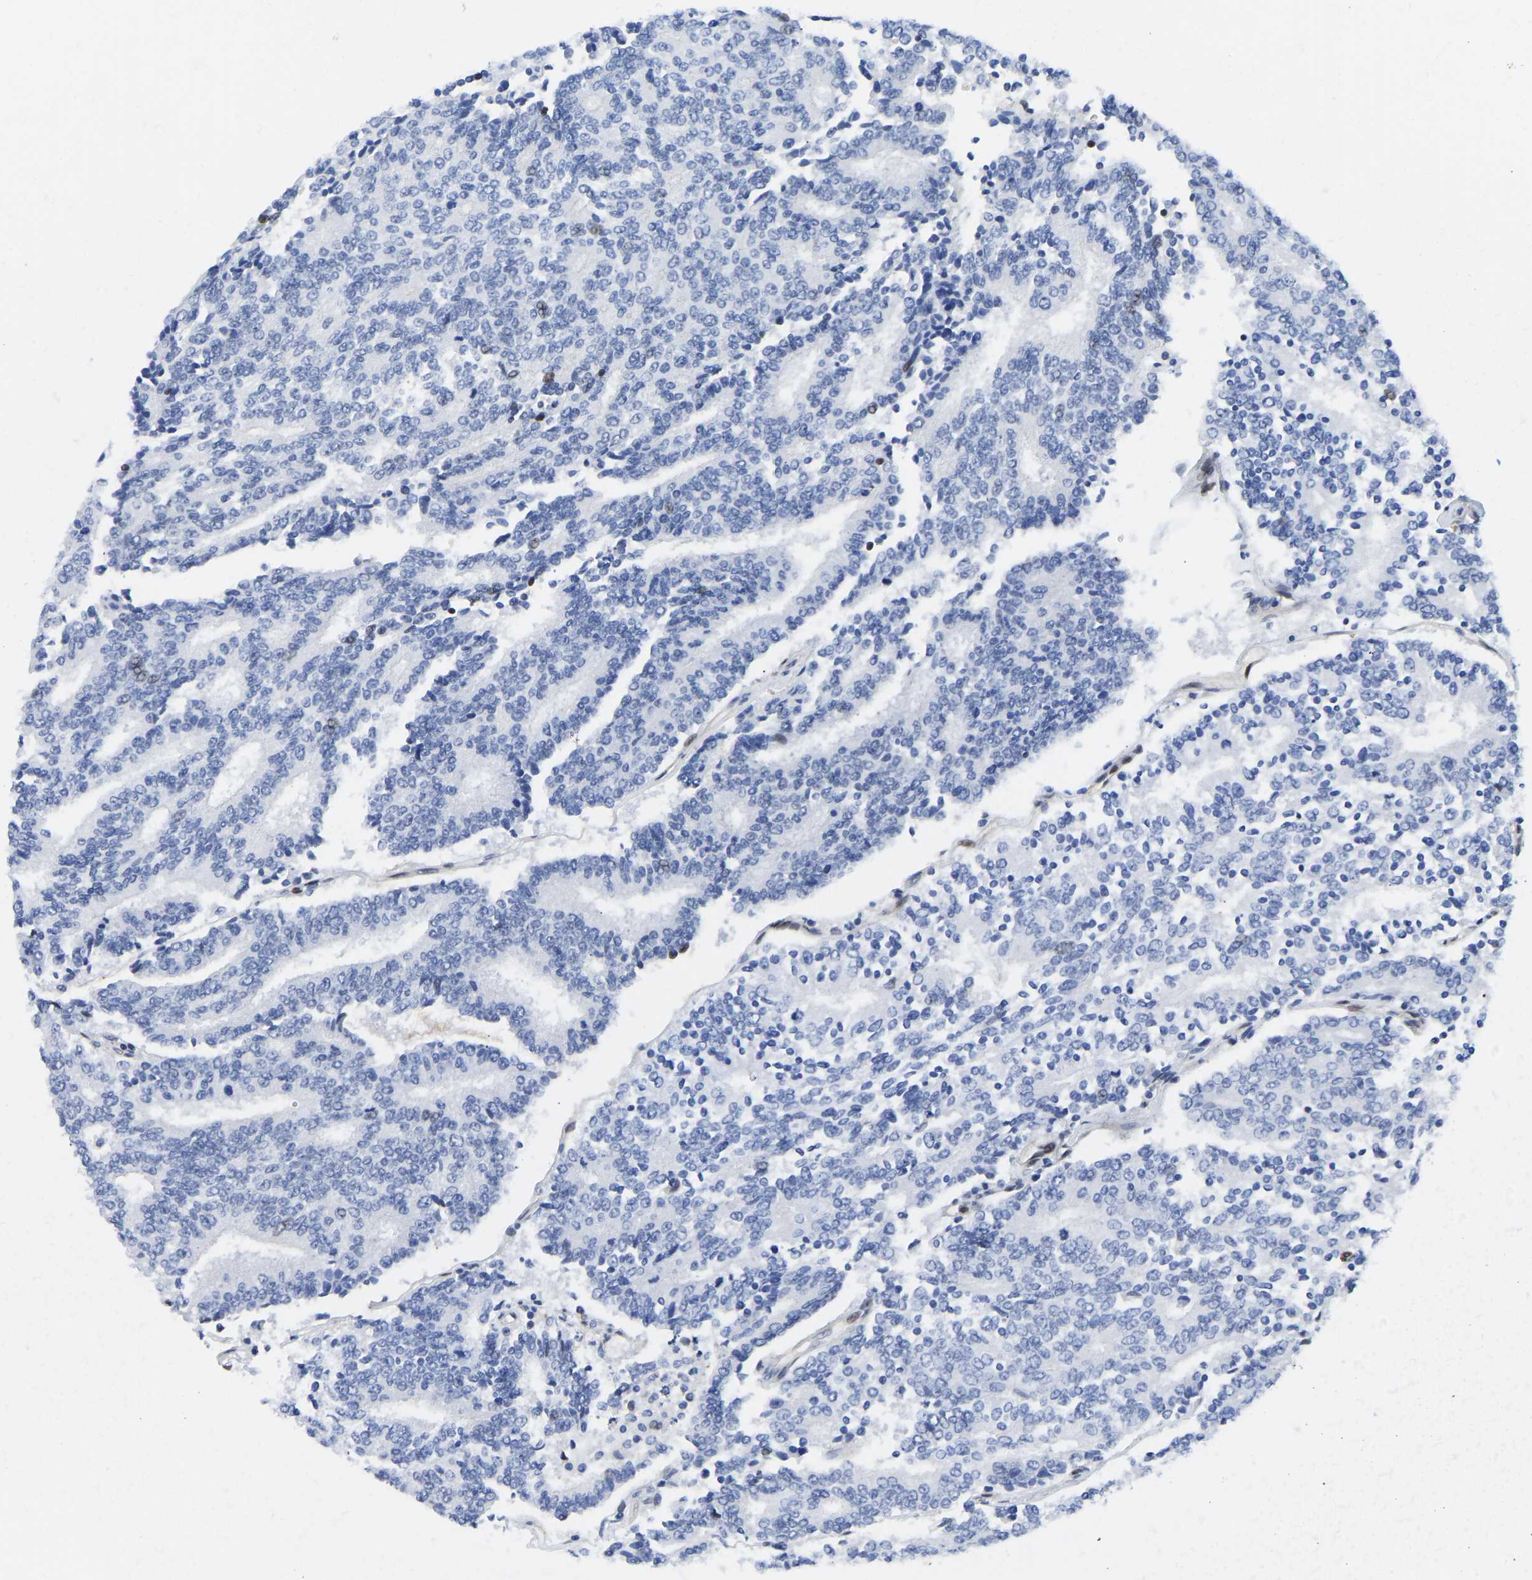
{"staining": {"intensity": "negative", "quantity": "none", "location": "none"}, "tissue": "prostate cancer", "cell_type": "Tumor cells", "image_type": "cancer", "snomed": [{"axis": "morphology", "description": "Normal tissue, NOS"}, {"axis": "morphology", "description": "Adenocarcinoma, High grade"}, {"axis": "topography", "description": "Prostate"}, {"axis": "topography", "description": "Seminal veicle"}], "caption": "Tumor cells are negative for protein expression in human prostate high-grade adenocarcinoma.", "gene": "HDAC5", "patient": {"sex": "male", "age": 55}}